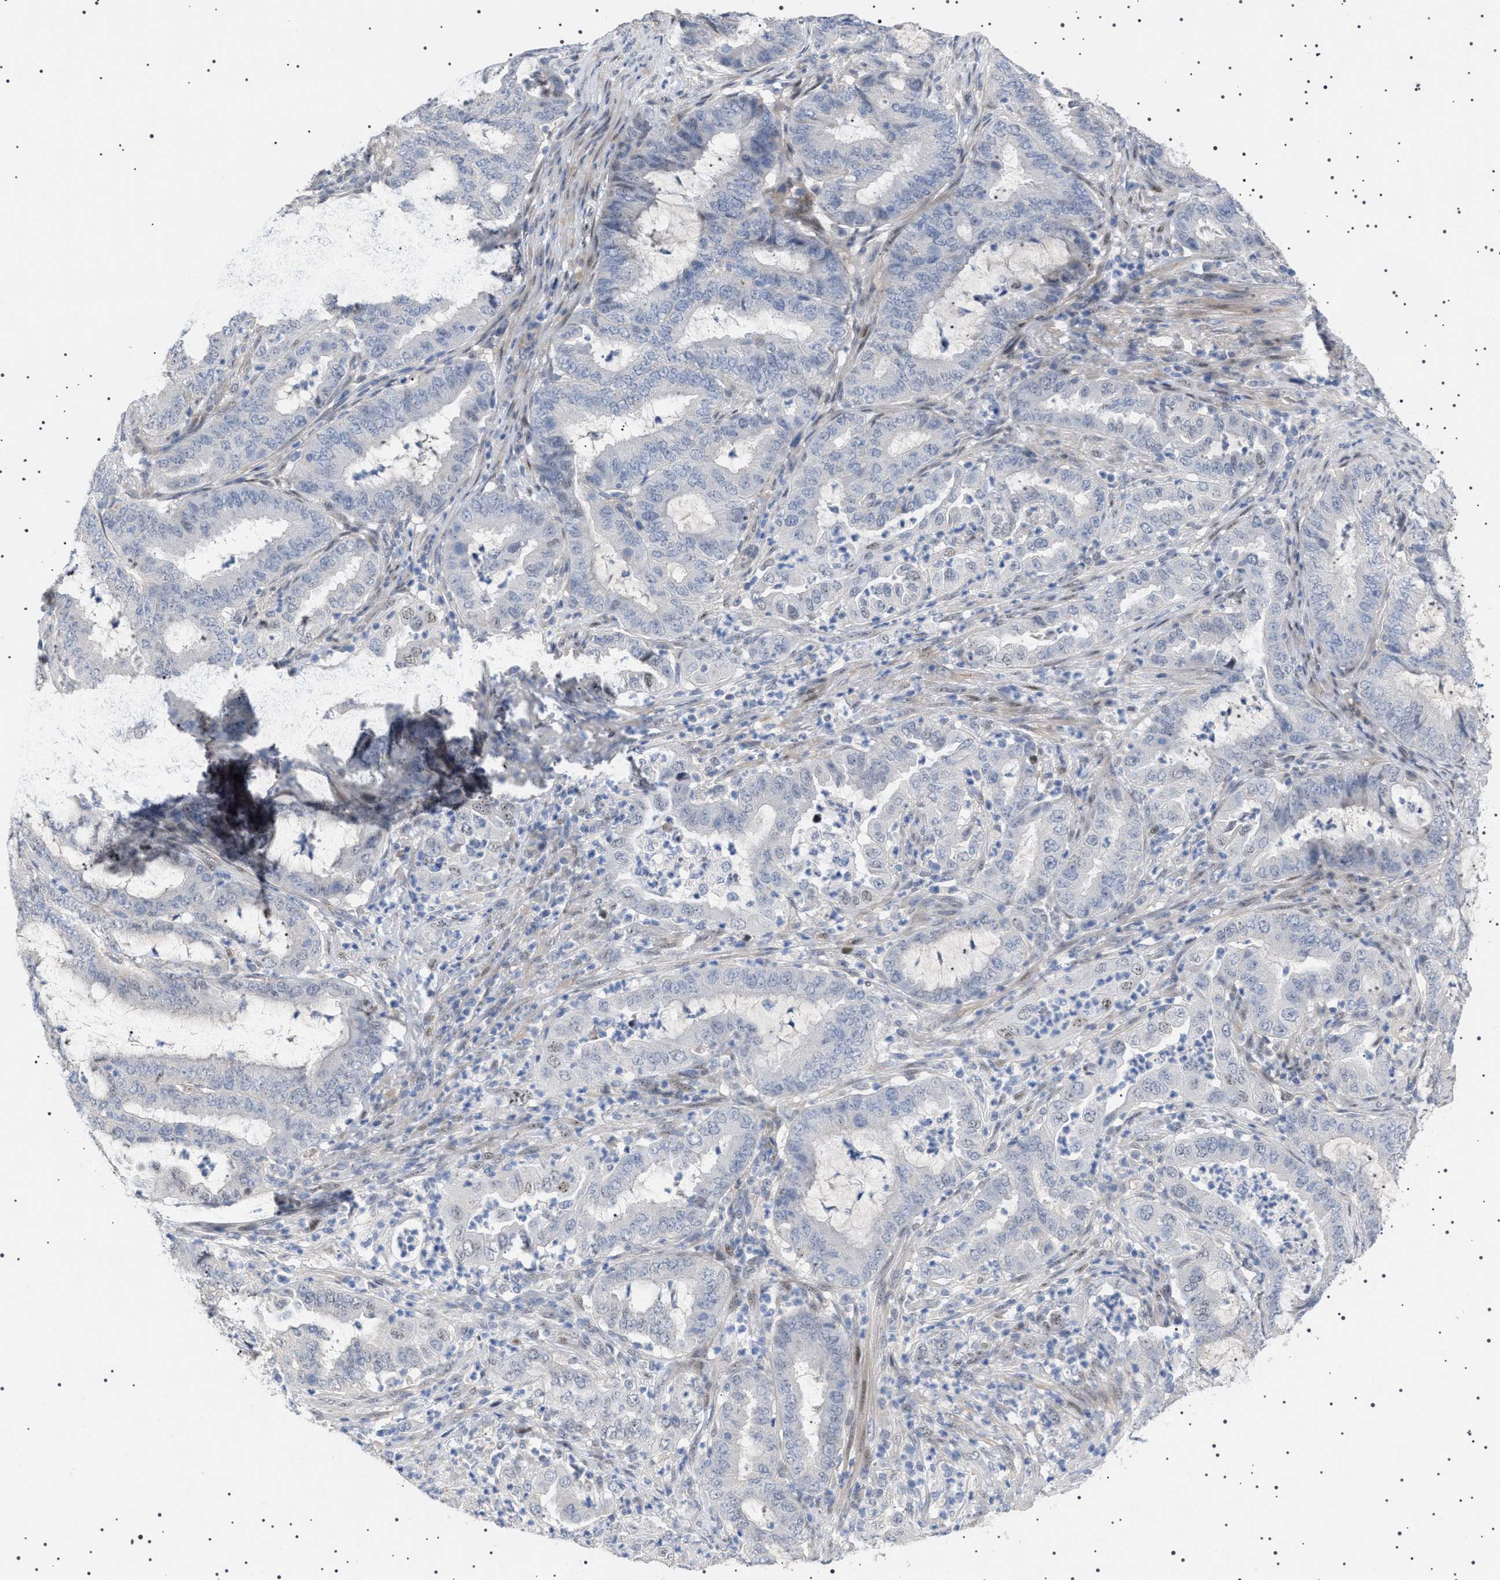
{"staining": {"intensity": "negative", "quantity": "none", "location": "none"}, "tissue": "endometrial cancer", "cell_type": "Tumor cells", "image_type": "cancer", "snomed": [{"axis": "morphology", "description": "Adenocarcinoma, NOS"}, {"axis": "topography", "description": "Endometrium"}], "caption": "Endometrial adenocarcinoma was stained to show a protein in brown. There is no significant expression in tumor cells. Brightfield microscopy of immunohistochemistry (IHC) stained with DAB (brown) and hematoxylin (blue), captured at high magnification.", "gene": "HTR1A", "patient": {"sex": "female", "age": 70}}